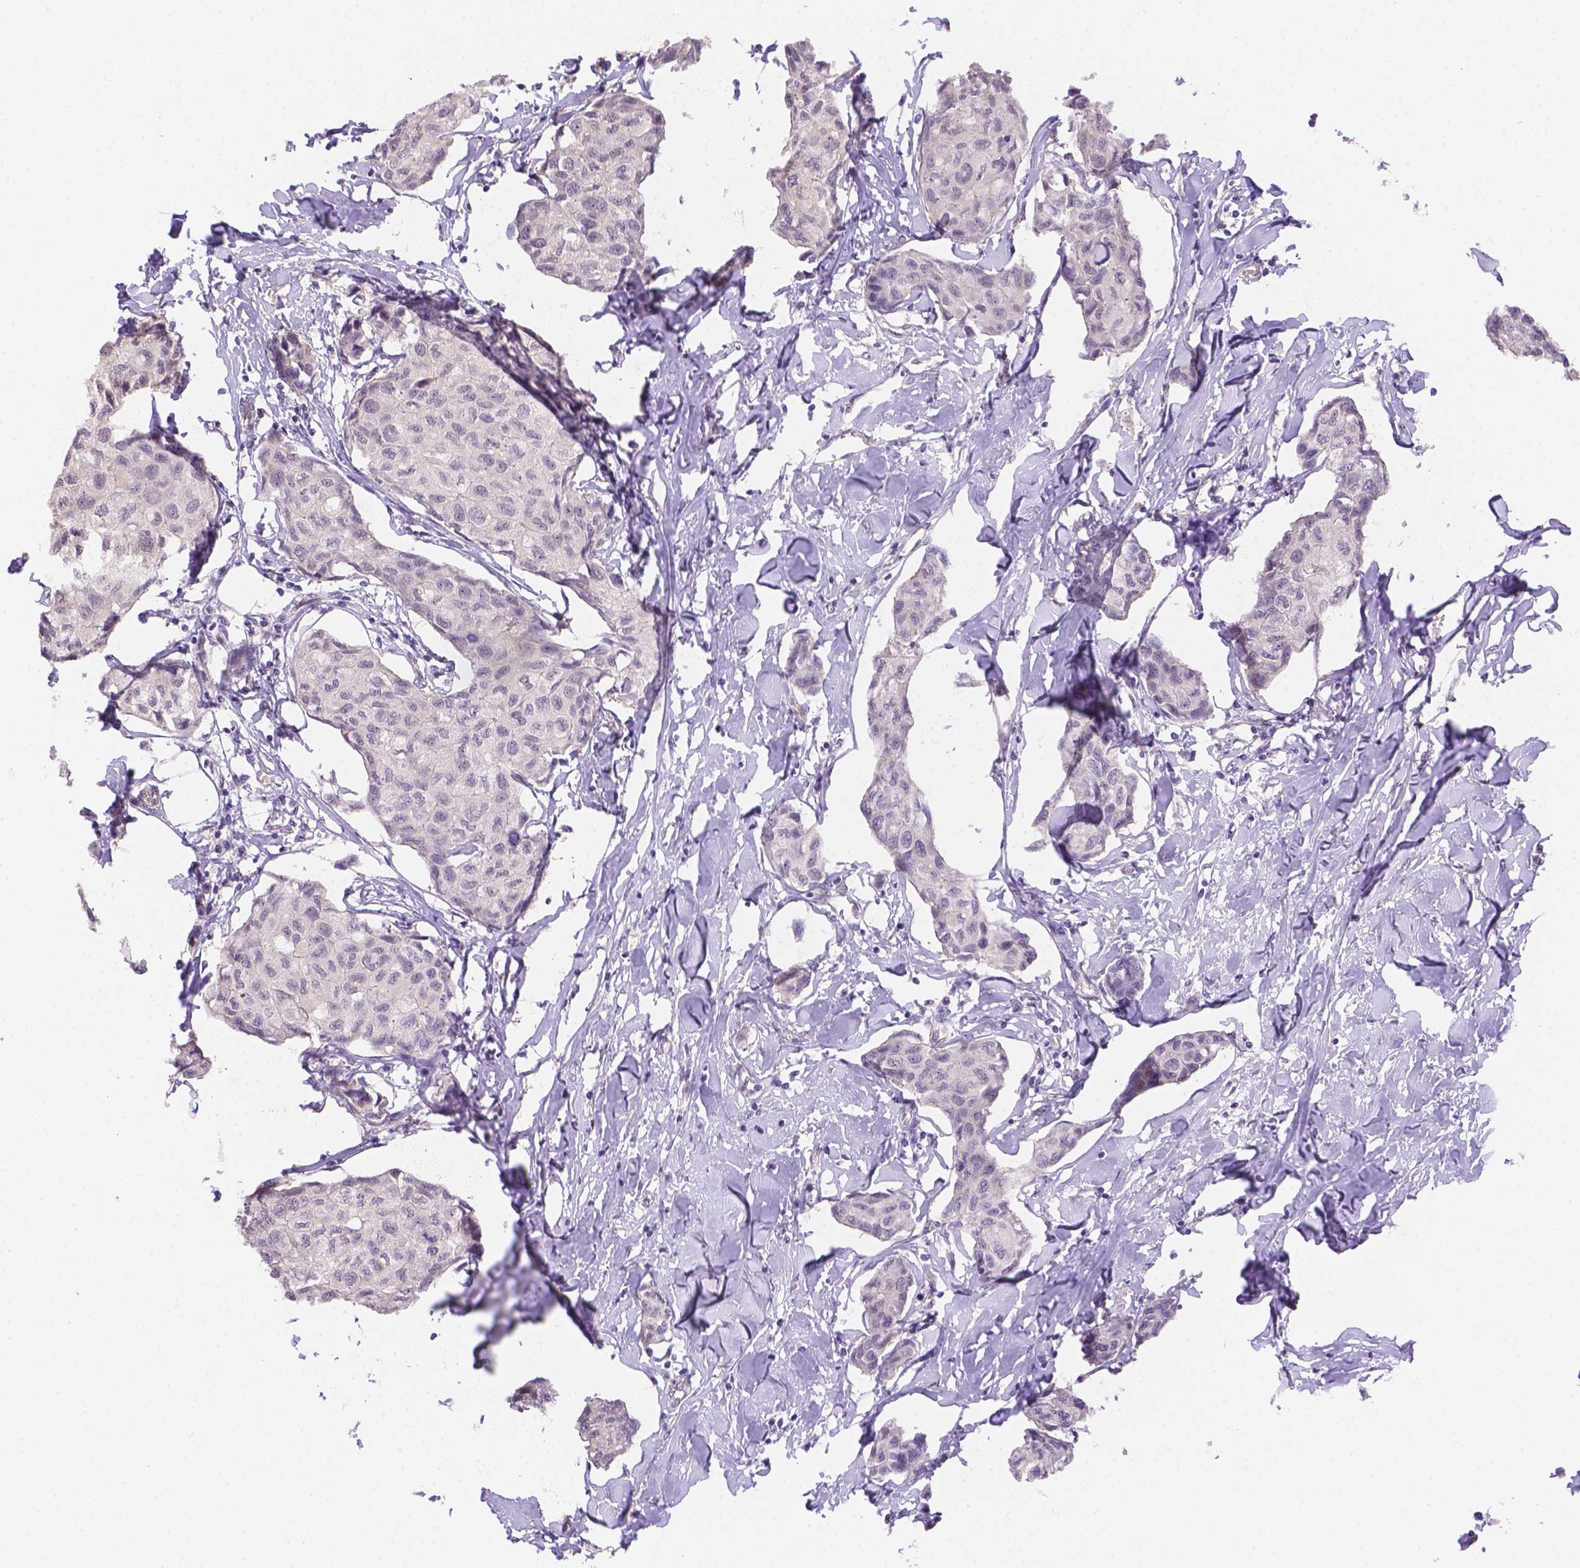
{"staining": {"intensity": "negative", "quantity": "none", "location": "none"}, "tissue": "breast cancer", "cell_type": "Tumor cells", "image_type": "cancer", "snomed": [{"axis": "morphology", "description": "Duct carcinoma"}, {"axis": "topography", "description": "Breast"}], "caption": "Immunohistochemical staining of human infiltrating ductal carcinoma (breast) reveals no significant positivity in tumor cells.", "gene": "NXPE2", "patient": {"sex": "female", "age": 80}}